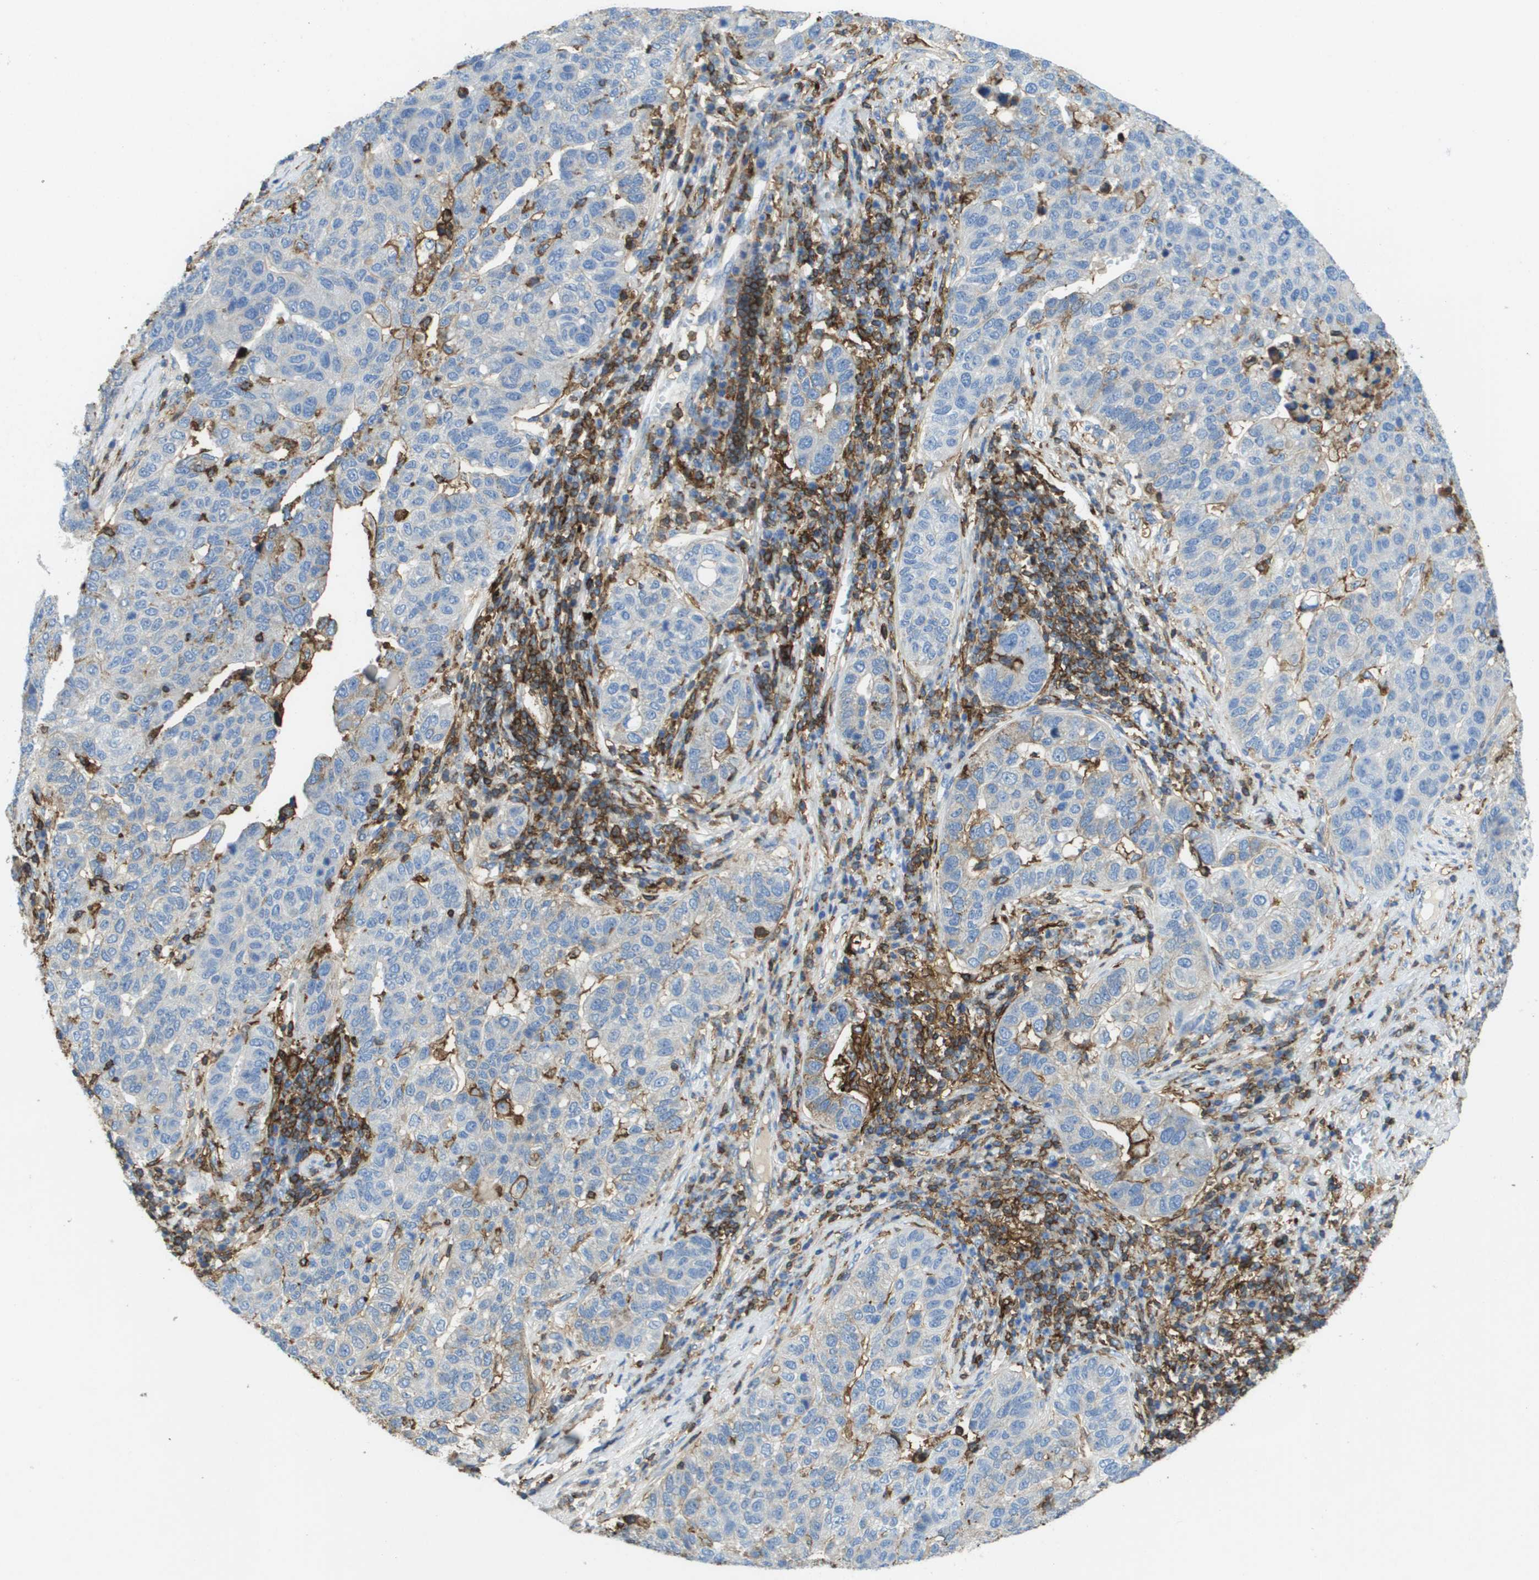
{"staining": {"intensity": "negative", "quantity": "none", "location": "none"}, "tissue": "pancreatic cancer", "cell_type": "Tumor cells", "image_type": "cancer", "snomed": [{"axis": "morphology", "description": "Adenocarcinoma, NOS"}, {"axis": "topography", "description": "Pancreas"}], "caption": "There is no significant staining in tumor cells of pancreatic cancer (adenocarcinoma). (DAB immunohistochemistry (IHC) with hematoxylin counter stain).", "gene": "PASK", "patient": {"sex": "female", "age": 61}}